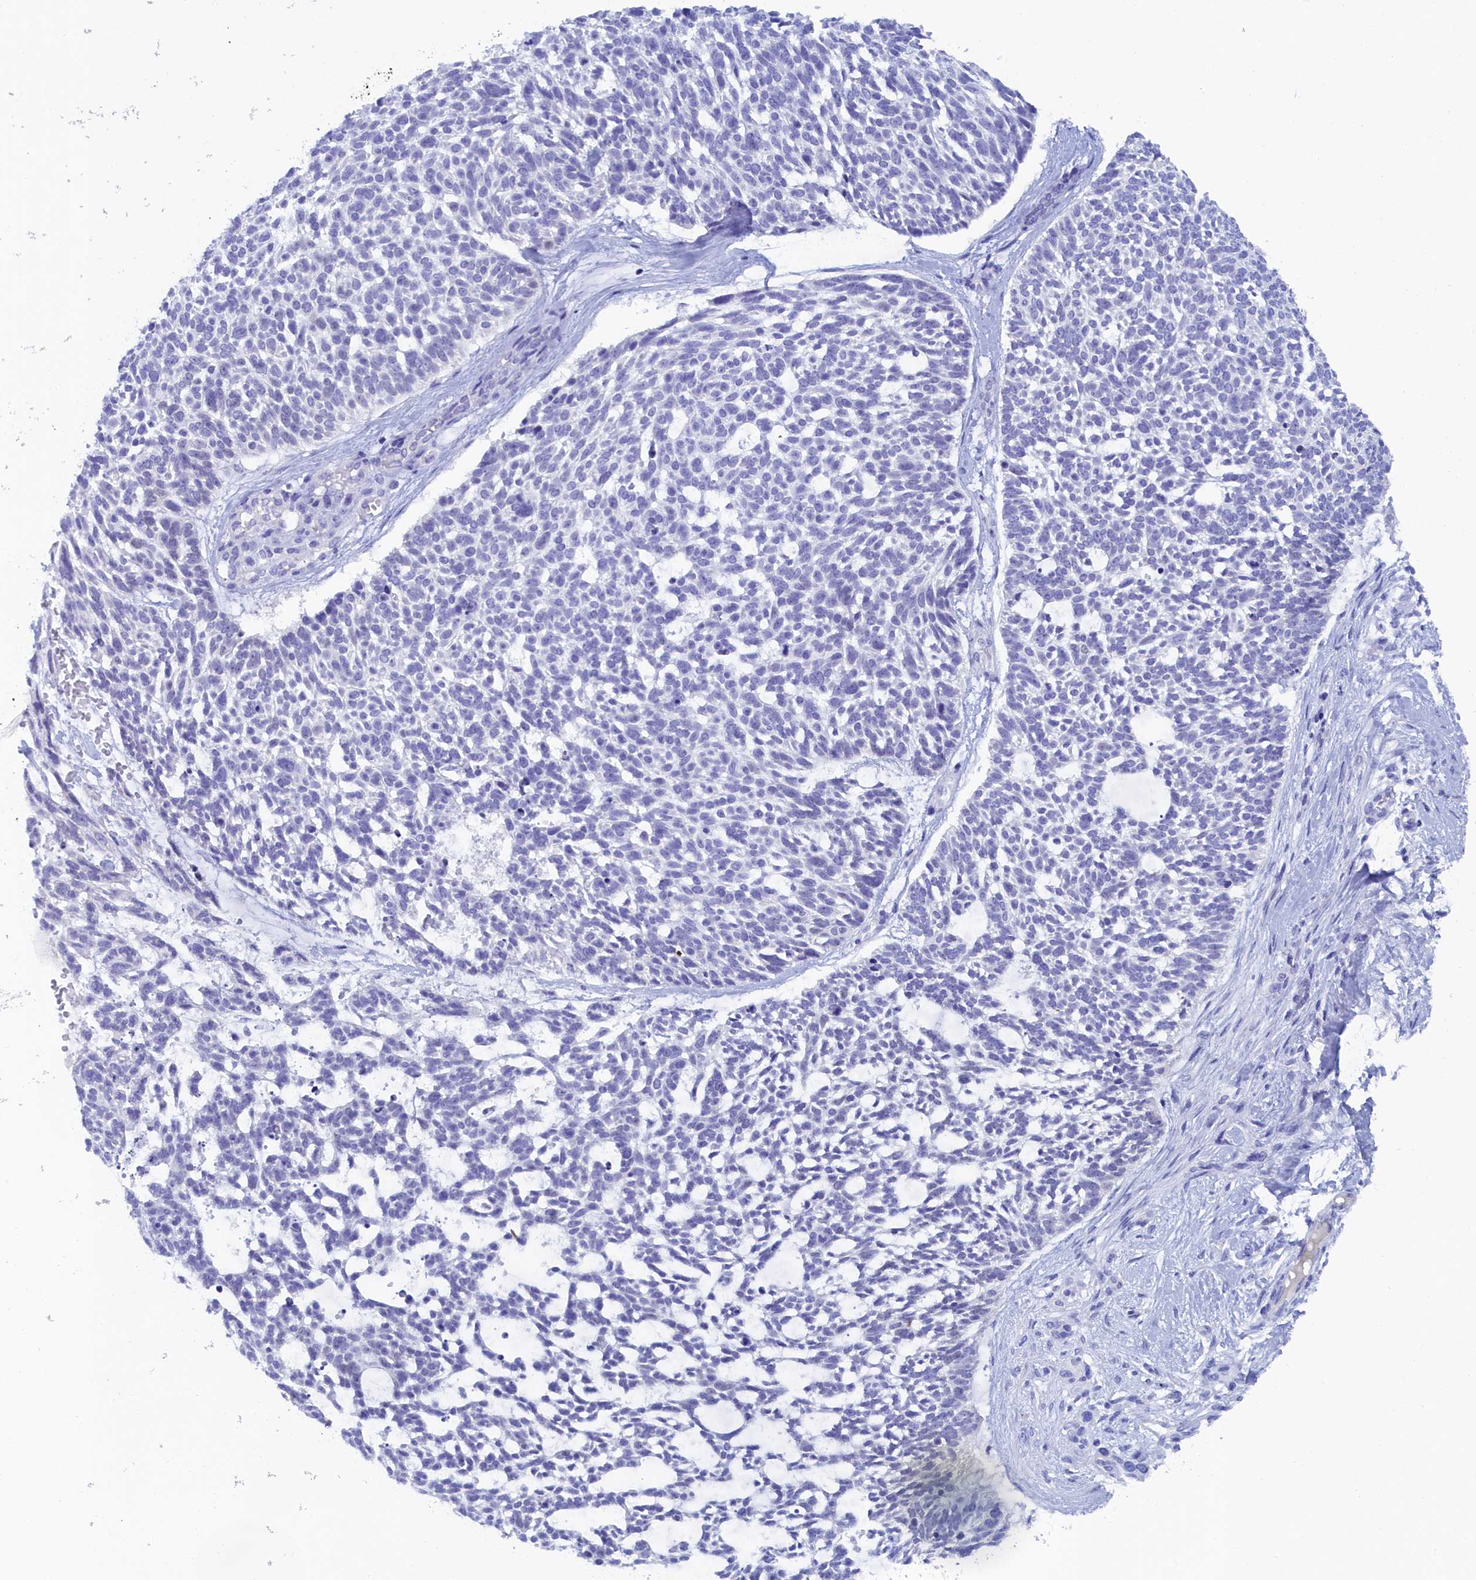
{"staining": {"intensity": "negative", "quantity": "none", "location": "none"}, "tissue": "skin cancer", "cell_type": "Tumor cells", "image_type": "cancer", "snomed": [{"axis": "morphology", "description": "Basal cell carcinoma"}, {"axis": "topography", "description": "Skin"}], "caption": "Immunohistochemistry photomicrograph of neoplastic tissue: human skin cancer (basal cell carcinoma) stained with DAB exhibits no significant protein staining in tumor cells.", "gene": "TRIM10", "patient": {"sex": "male", "age": 88}}